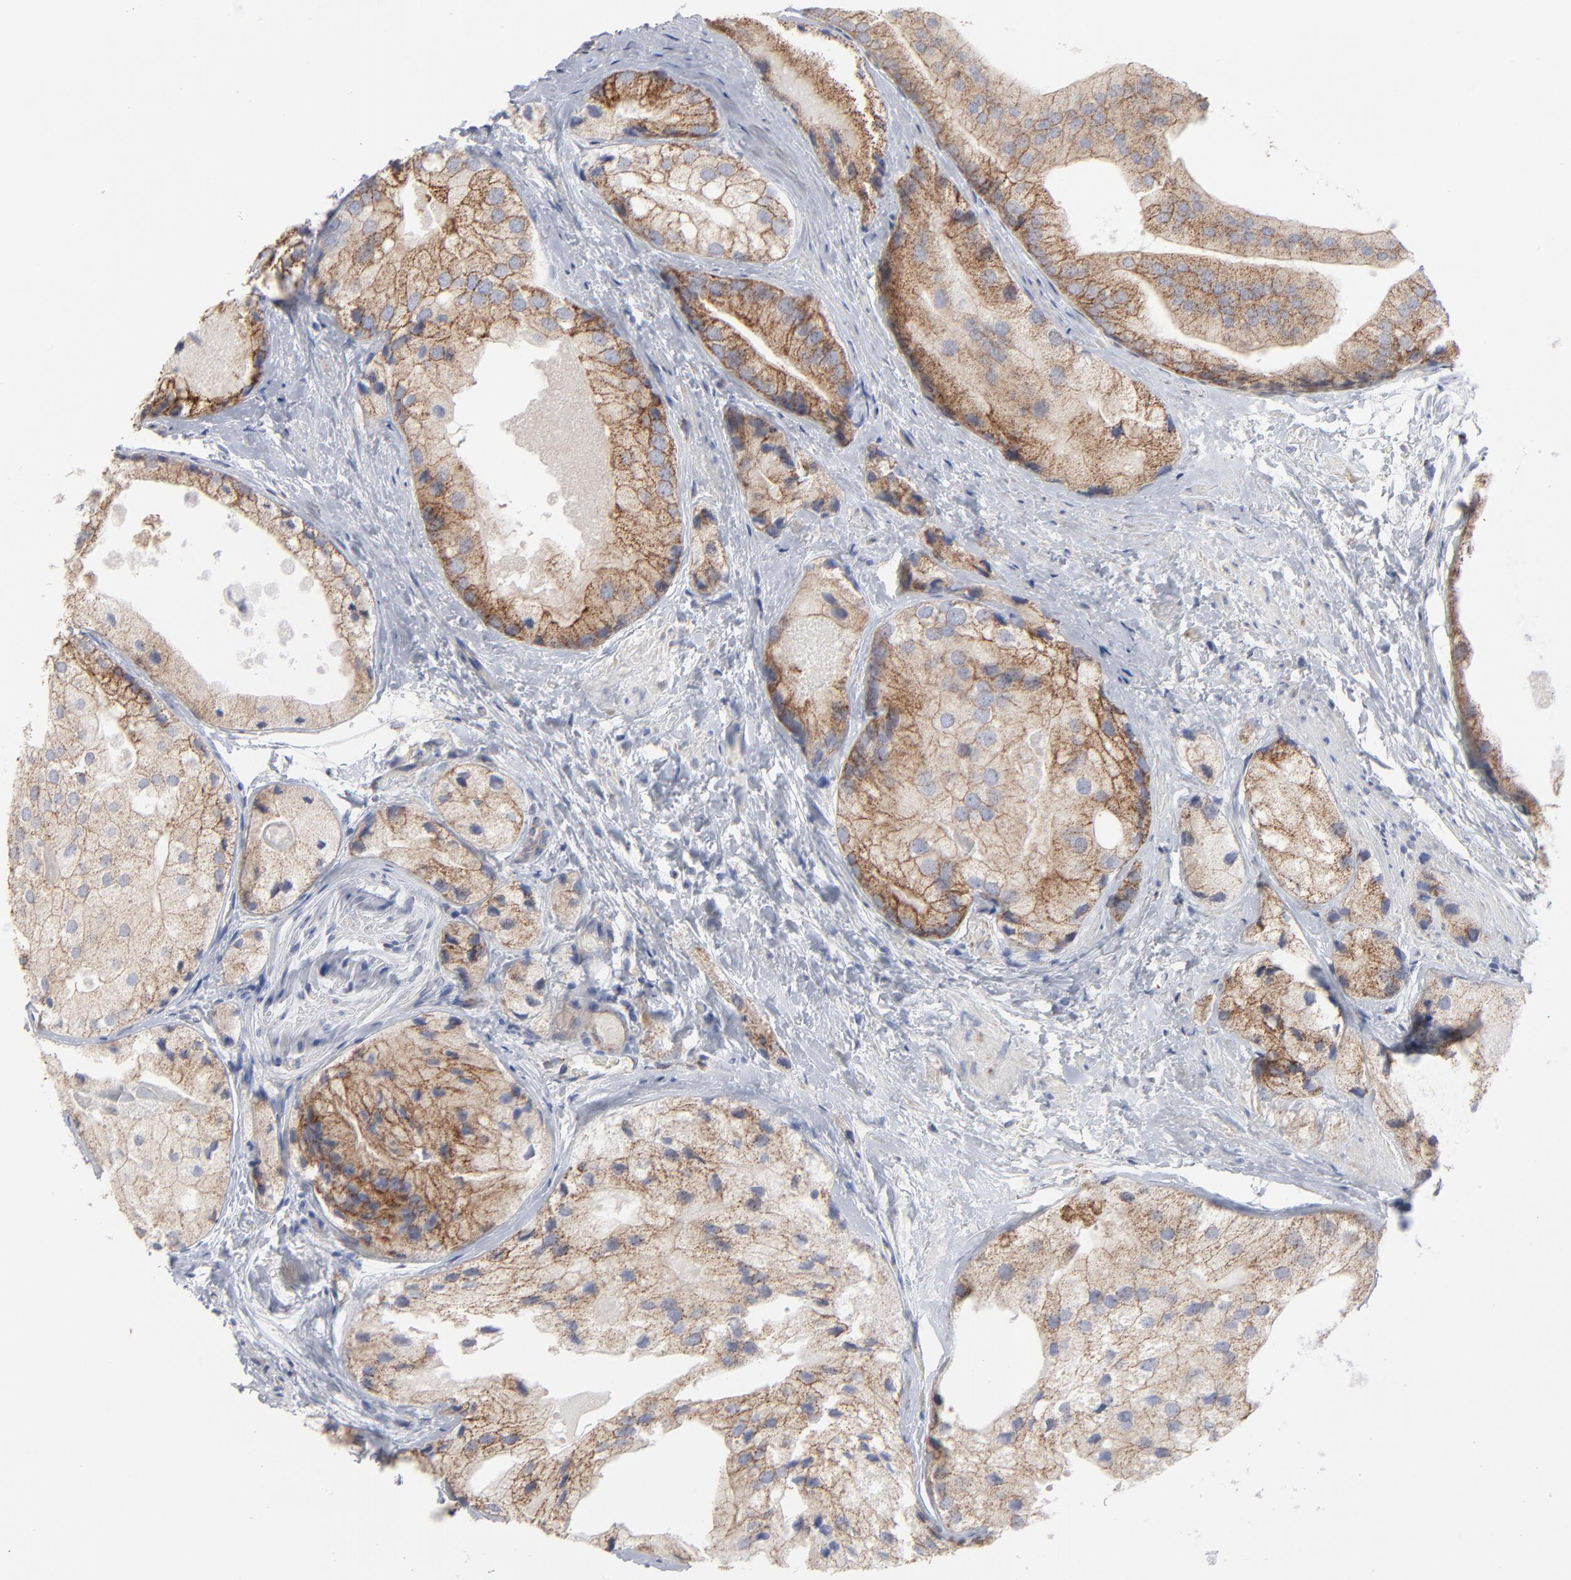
{"staining": {"intensity": "moderate", "quantity": ">75%", "location": "cytoplasmic/membranous"}, "tissue": "prostate cancer", "cell_type": "Tumor cells", "image_type": "cancer", "snomed": [{"axis": "morphology", "description": "Adenocarcinoma, Low grade"}, {"axis": "topography", "description": "Prostate"}], "caption": "Immunohistochemical staining of human prostate cancer displays medium levels of moderate cytoplasmic/membranous staining in approximately >75% of tumor cells.", "gene": "ASB3", "patient": {"sex": "male", "age": 69}}